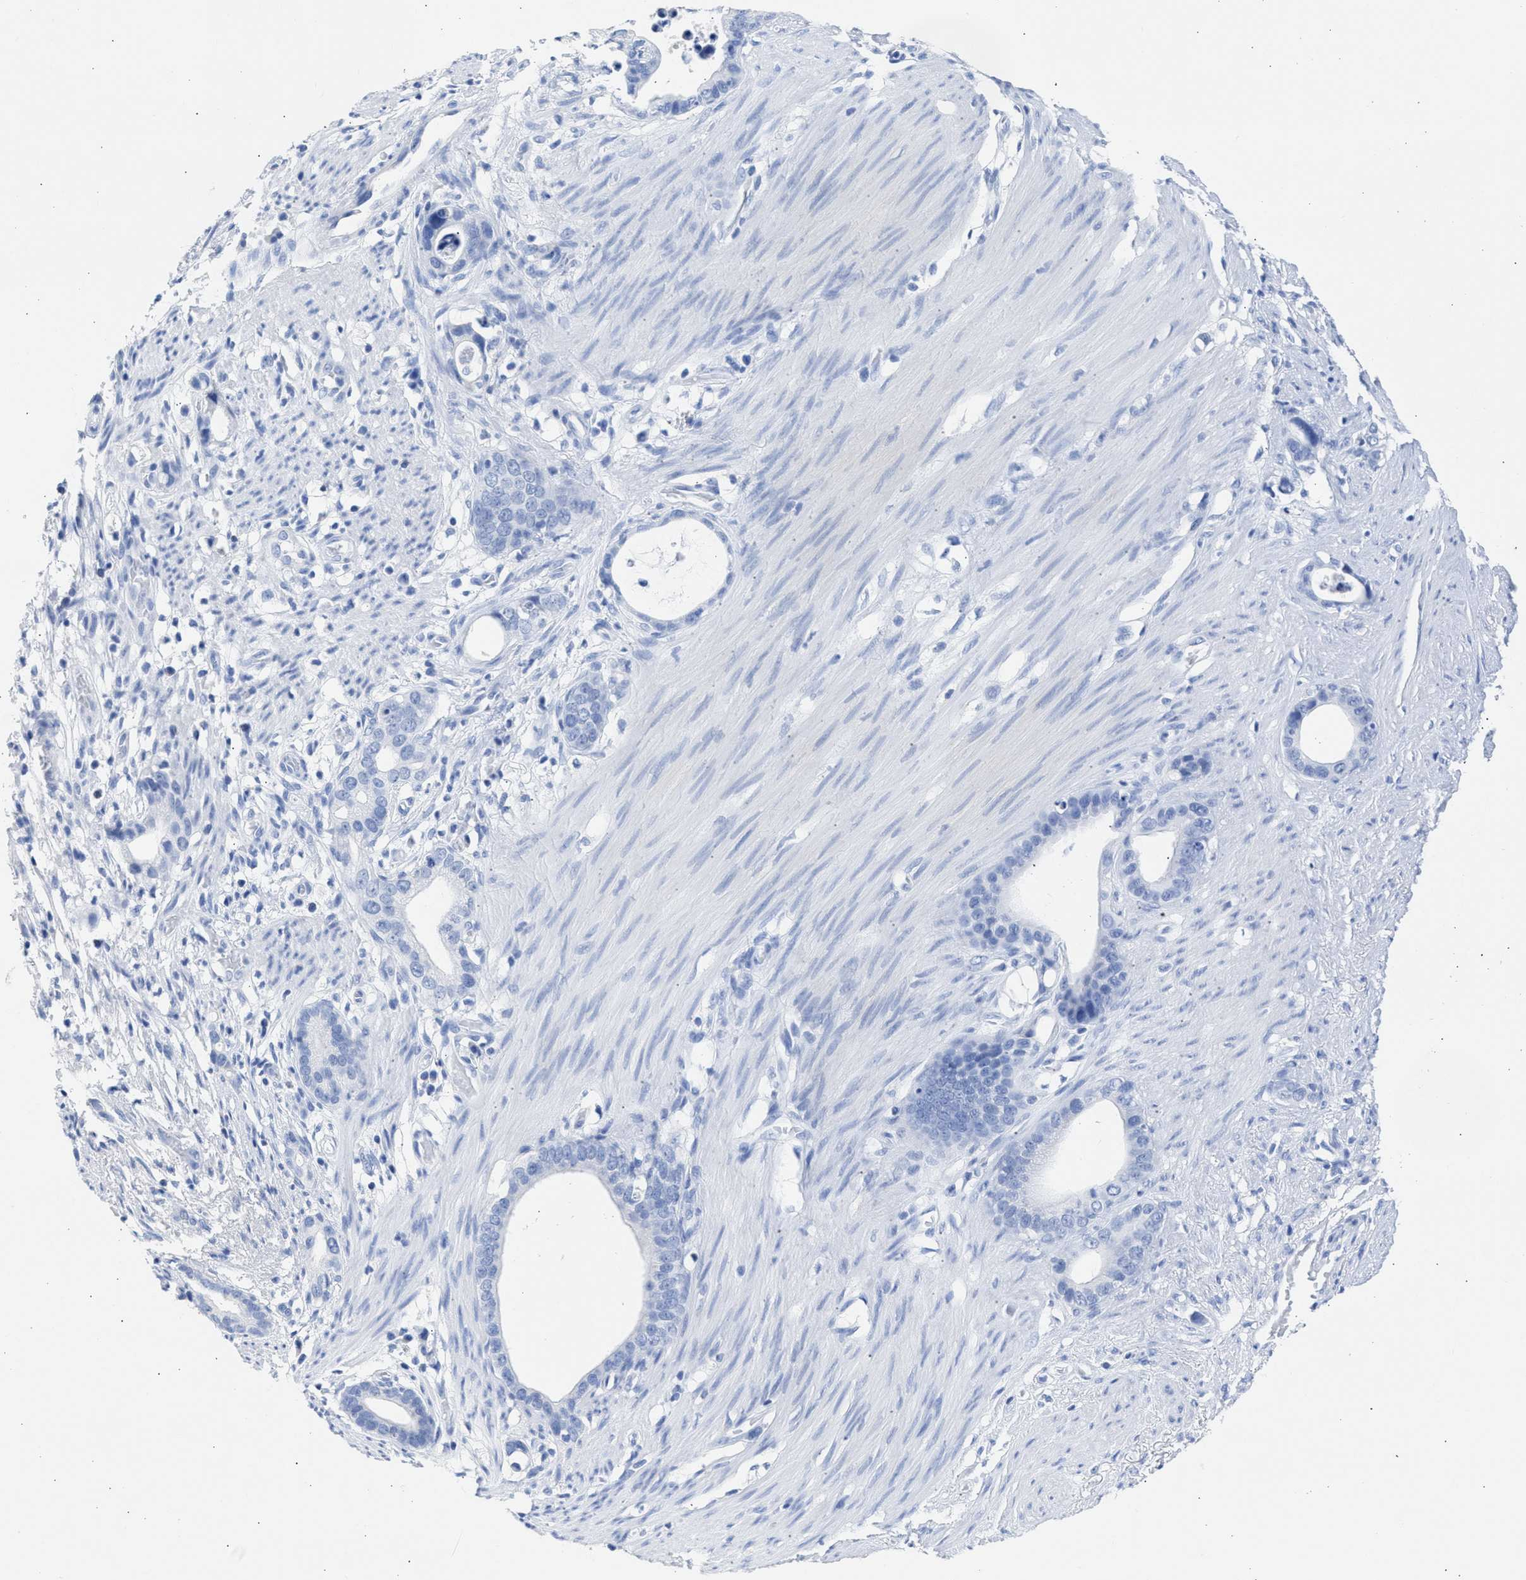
{"staining": {"intensity": "negative", "quantity": "none", "location": "none"}, "tissue": "stomach cancer", "cell_type": "Tumor cells", "image_type": "cancer", "snomed": [{"axis": "morphology", "description": "Adenocarcinoma, NOS"}, {"axis": "topography", "description": "Stomach"}], "caption": "Immunohistochemistry photomicrograph of neoplastic tissue: human adenocarcinoma (stomach) stained with DAB (3,3'-diaminobenzidine) shows no significant protein positivity in tumor cells.", "gene": "NCAM1", "patient": {"sex": "female", "age": 75}}